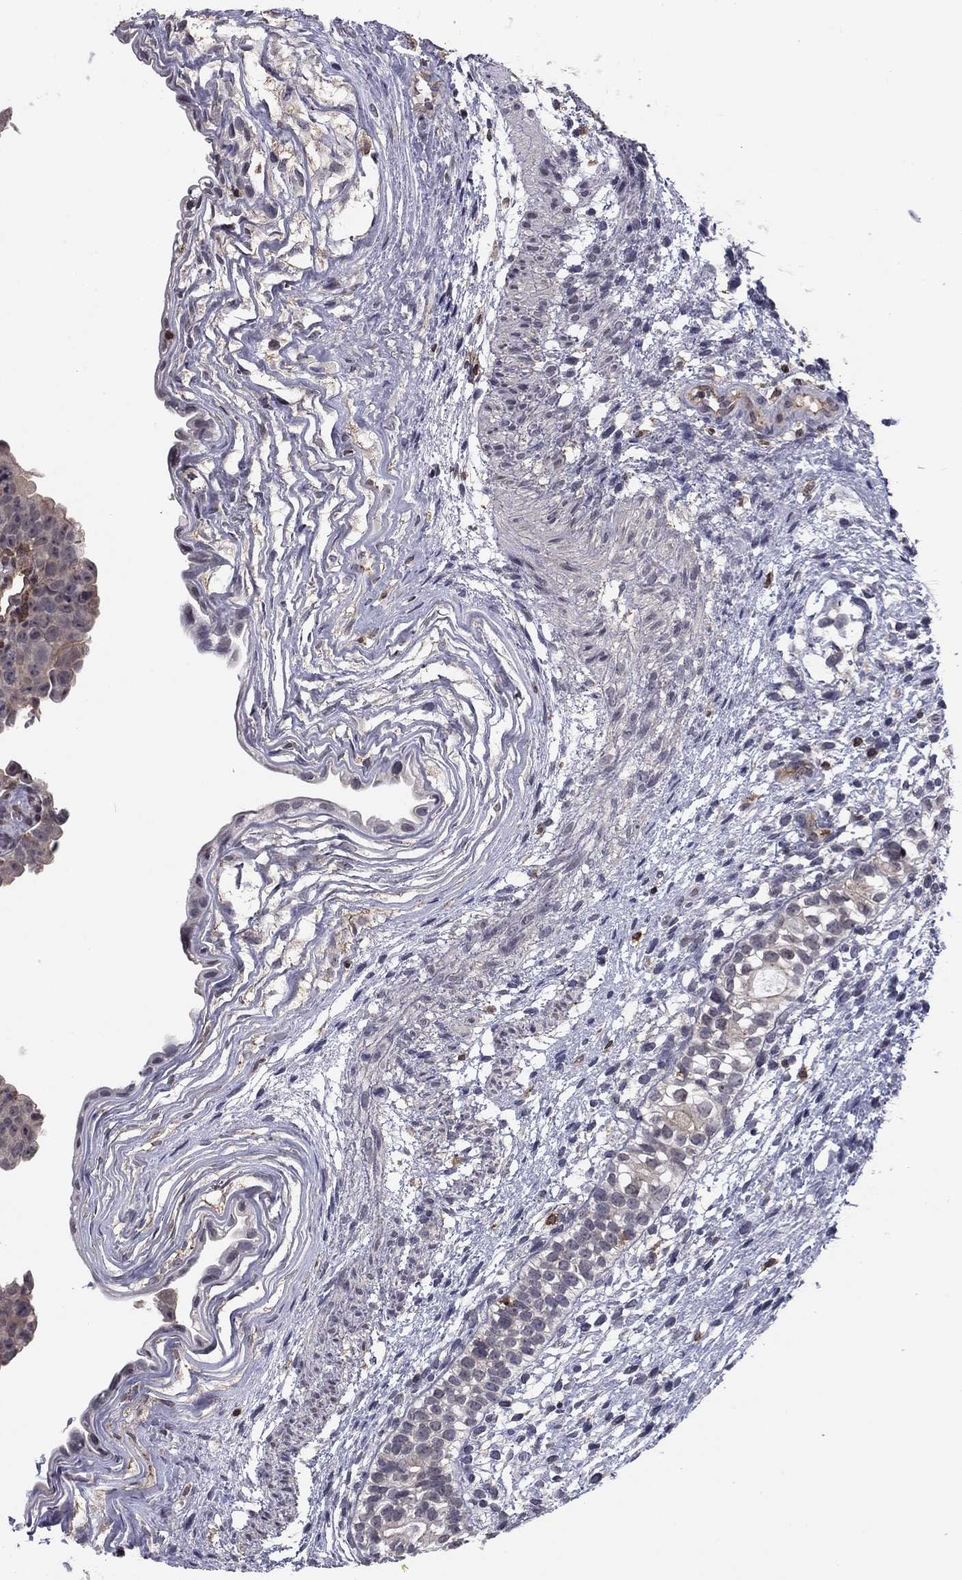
{"staining": {"intensity": "negative", "quantity": "none", "location": "none"}, "tissue": "testis cancer", "cell_type": "Tumor cells", "image_type": "cancer", "snomed": [{"axis": "morphology", "description": "Normal tissue, NOS"}, {"axis": "morphology", "description": "Carcinoma, Embryonal, NOS"}, {"axis": "topography", "description": "Testis"}, {"axis": "topography", "description": "Epididymis"}], "caption": "This is an immunohistochemistry (IHC) photomicrograph of human embryonal carcinoma (testis). There is no positivity in tumor cells.", "gene": "PLCB2", "patient": {"sex": "male", "age": 24}}